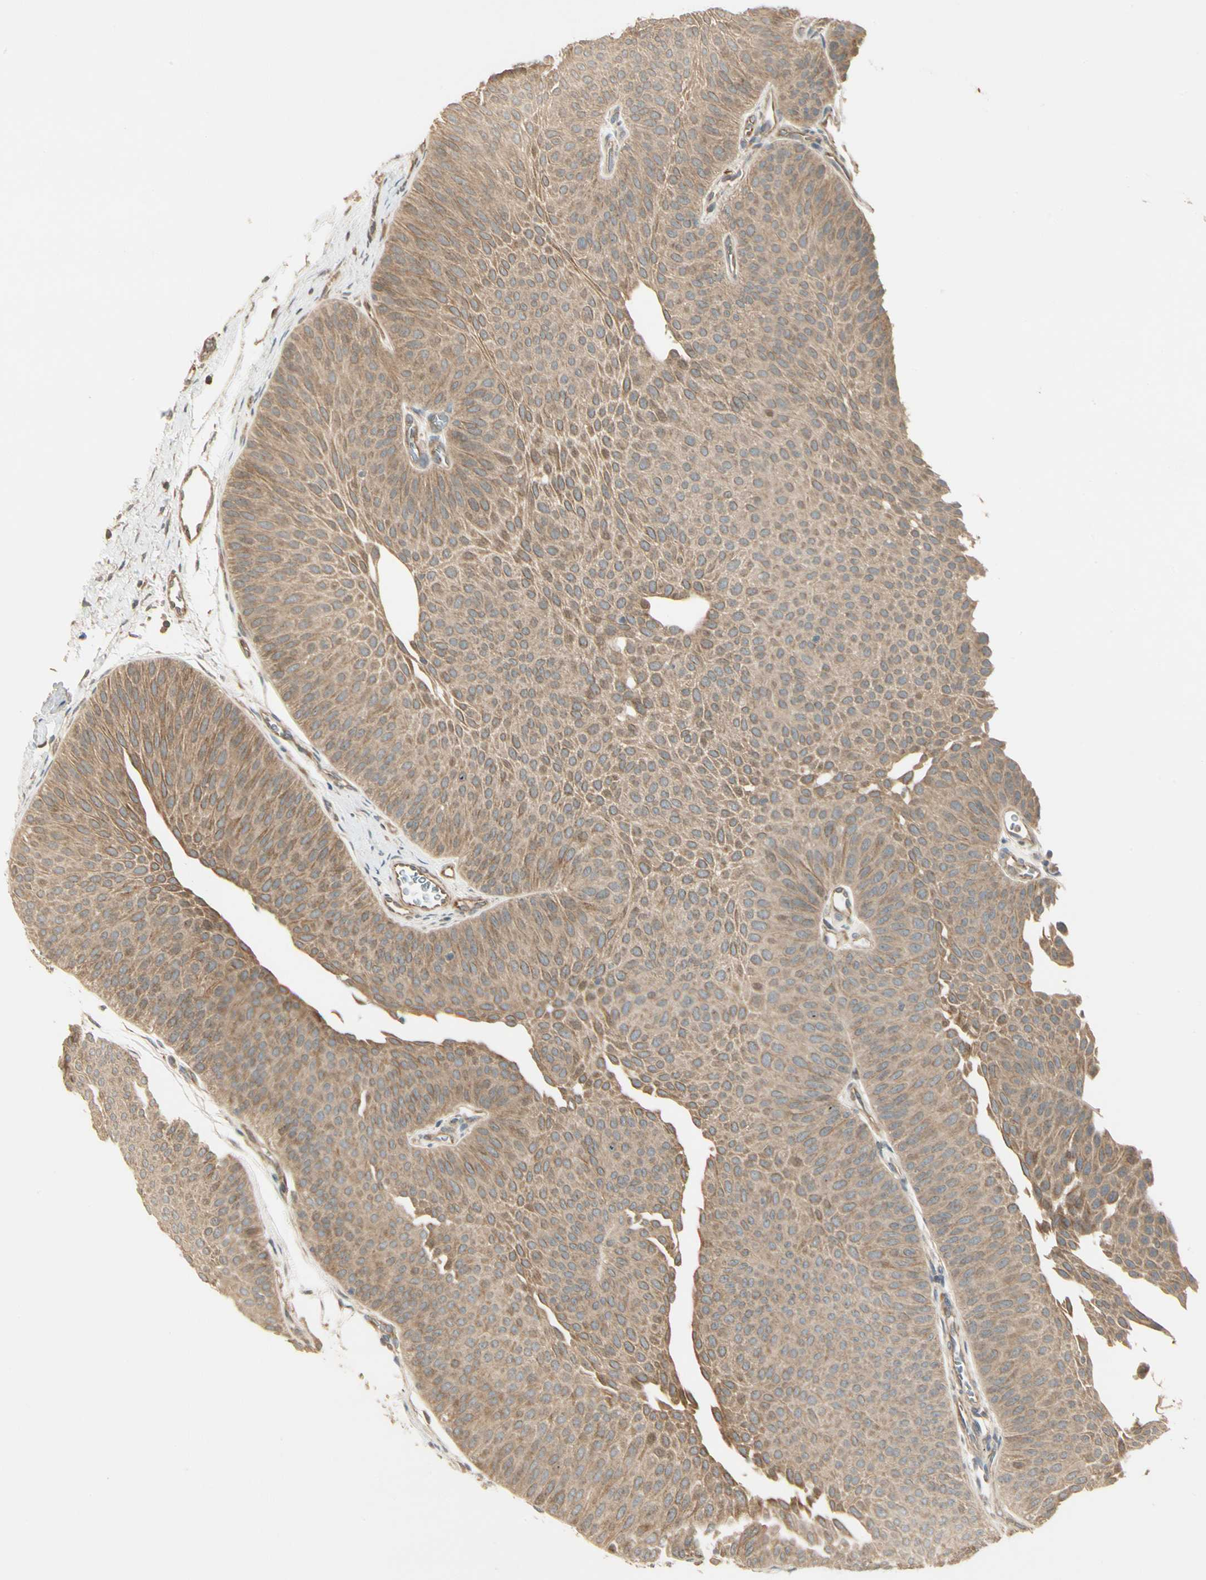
{"staining": {"intensity": "moderate", "quantity": ">75%", "location": "cytoplasmic/membranous"}, "tissue": "urothelial cancer", "cell_type": "Tumor cells", "image_type": "cancer", "snomed": [{"axis": "morphology", "description": "Urothelial carcinoma, Low grade"}, {"axis": "topography", "description": "Urinary bladder"}], "caption": "Tumor cells reveal moderate cytoplasmic/membranous staining in about >75% of cells in urothelial carcinoma (low-grade).", "gene": "ACVR1", "patient": {"sex": "female", "age": 60}}